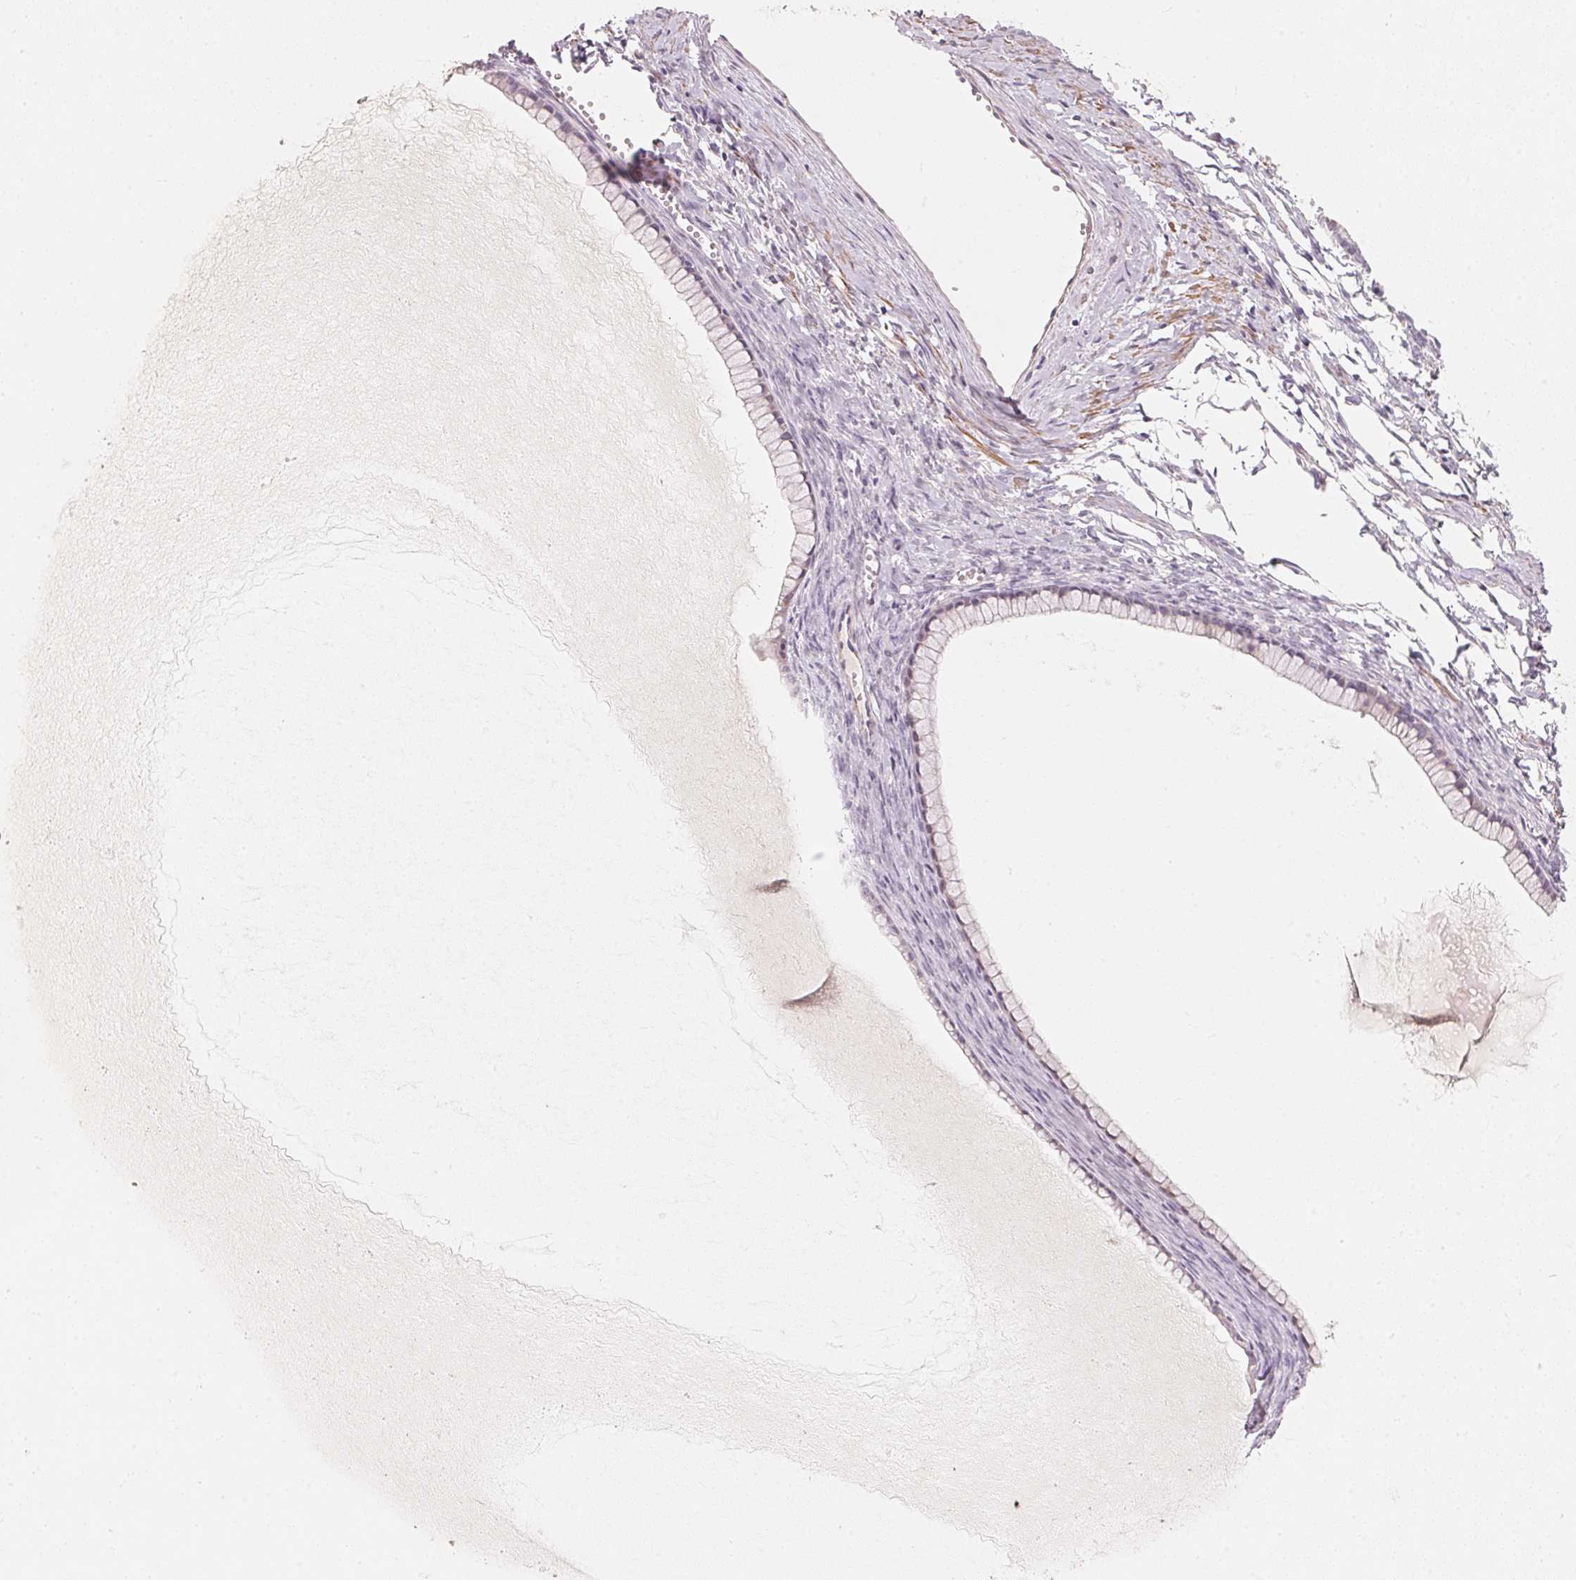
{"staining": {"intensity": "negative", "quantity": "none", "location": "none"}, "tissue": "ovarian cancer", "cell_type": "Tumor cells", "image_type": "cancer", "snomed": [{"axis": "morphology", "description": "Cystadenocarcinoma, mucinous, NOS"}, {"axis": "topography", "description": "Ovary"}], "caption": "There is no significant positivity in tumor cells of ovarian mucinous cystadenocarcinoma. The staining was performed using DAB (3,3'-diaminobenzidine) to visualize the protein expression in brown, while the nuclei were stained in blue with hematoxylin (Magnification: 20x).", "gene": "TP53AIP1", "patient": {"sex": "female", "age": 41}}